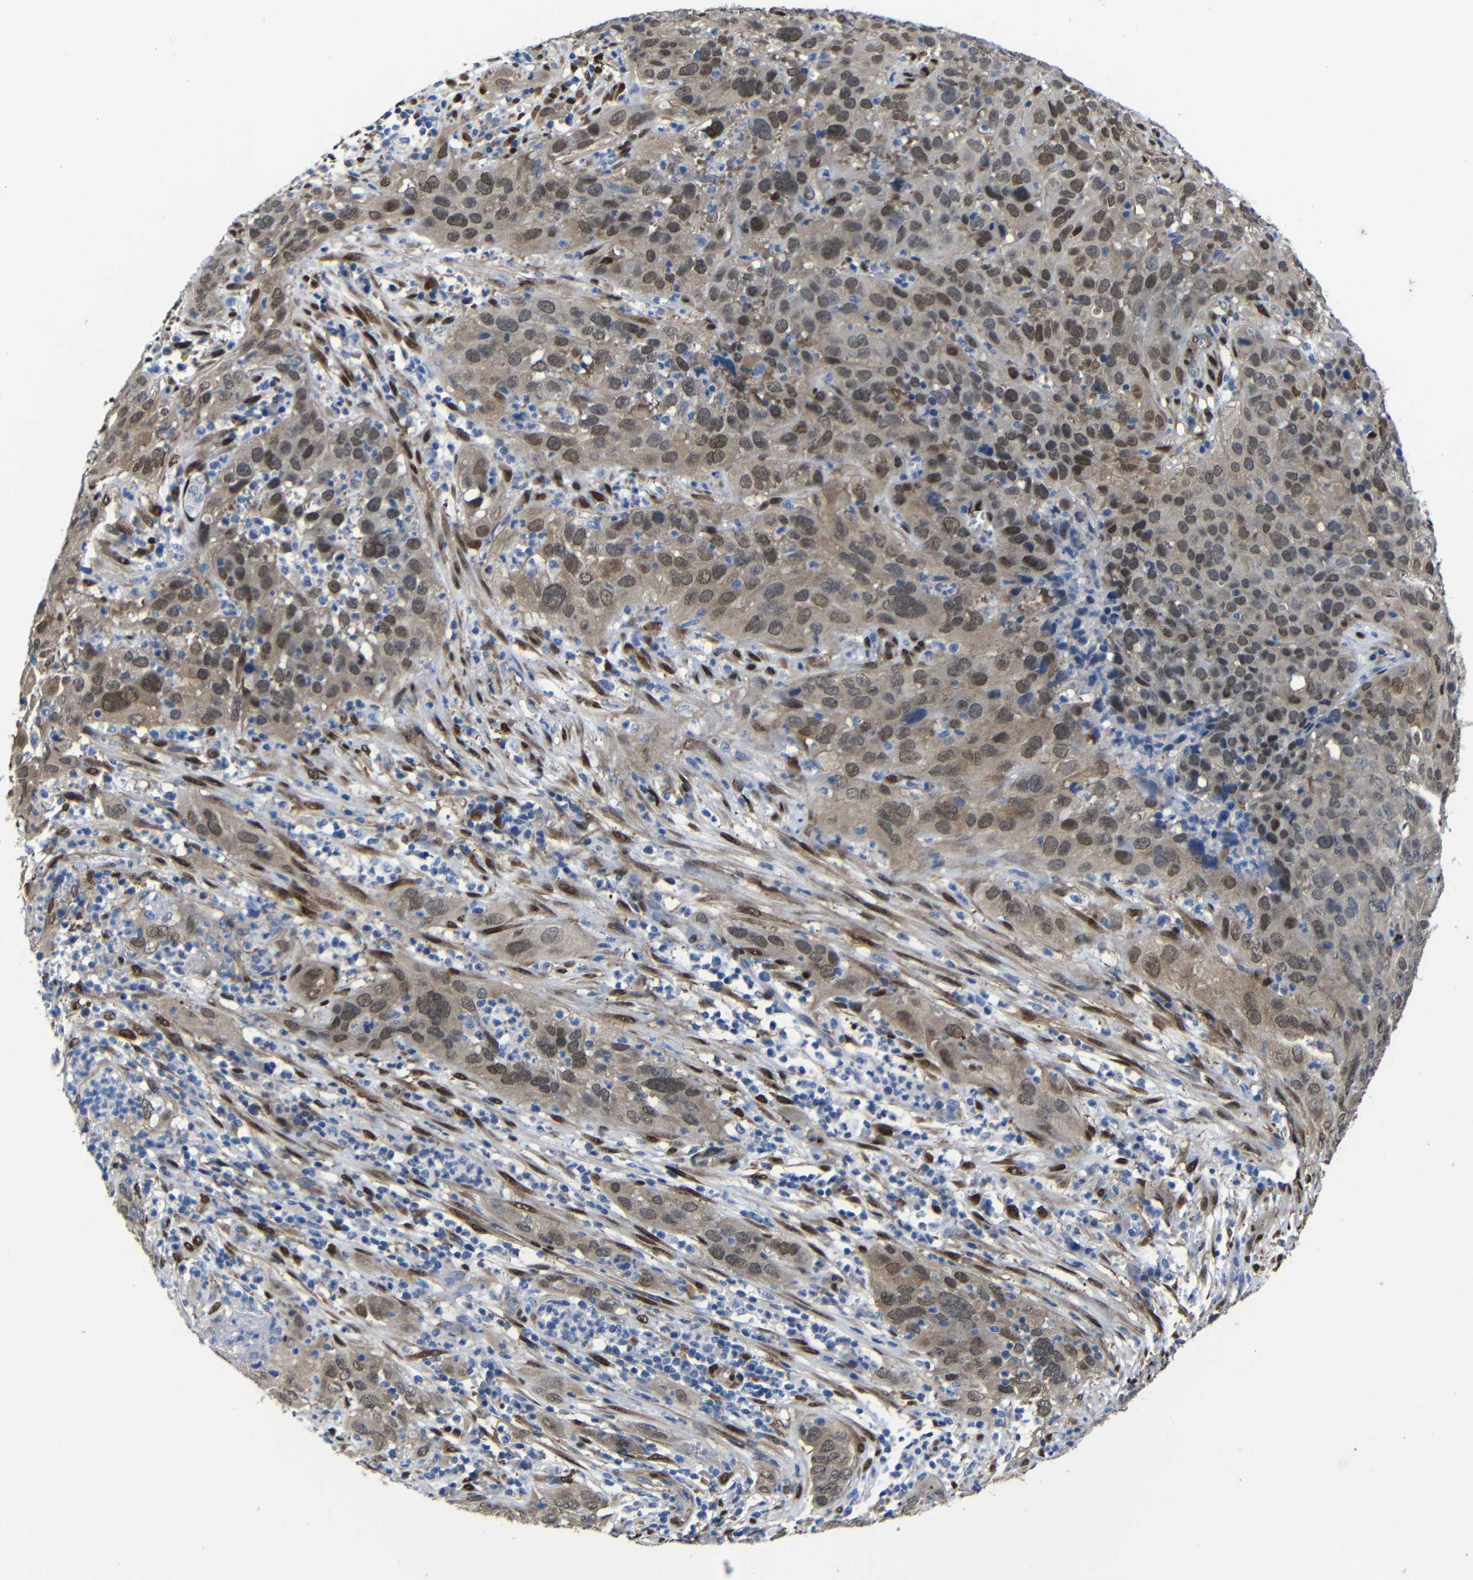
{"staining": {"intensity": "weak", "quantity": ">75%", "location": "cytoplasmic/membranous,nuclear"}, "tissue": "cervical cancer", "cell_type": "Tumor cells", "image_type": "cancer", "snomed": [{"axis": "morphology", "description": "Squamous cell carcinoma, NOS"}, {"axis": "topography", "description": "Cervix"}], "caption": "Approximately >75% of tumor cells in human cervical cancer (squamous cell carcinoma) display weak cytoplasmic/membranous and nuclear protein expression as visualized by brown immunohistochemical staining.", "gene": "YAP1", "patient": {"sex": "female", "age": 32}}